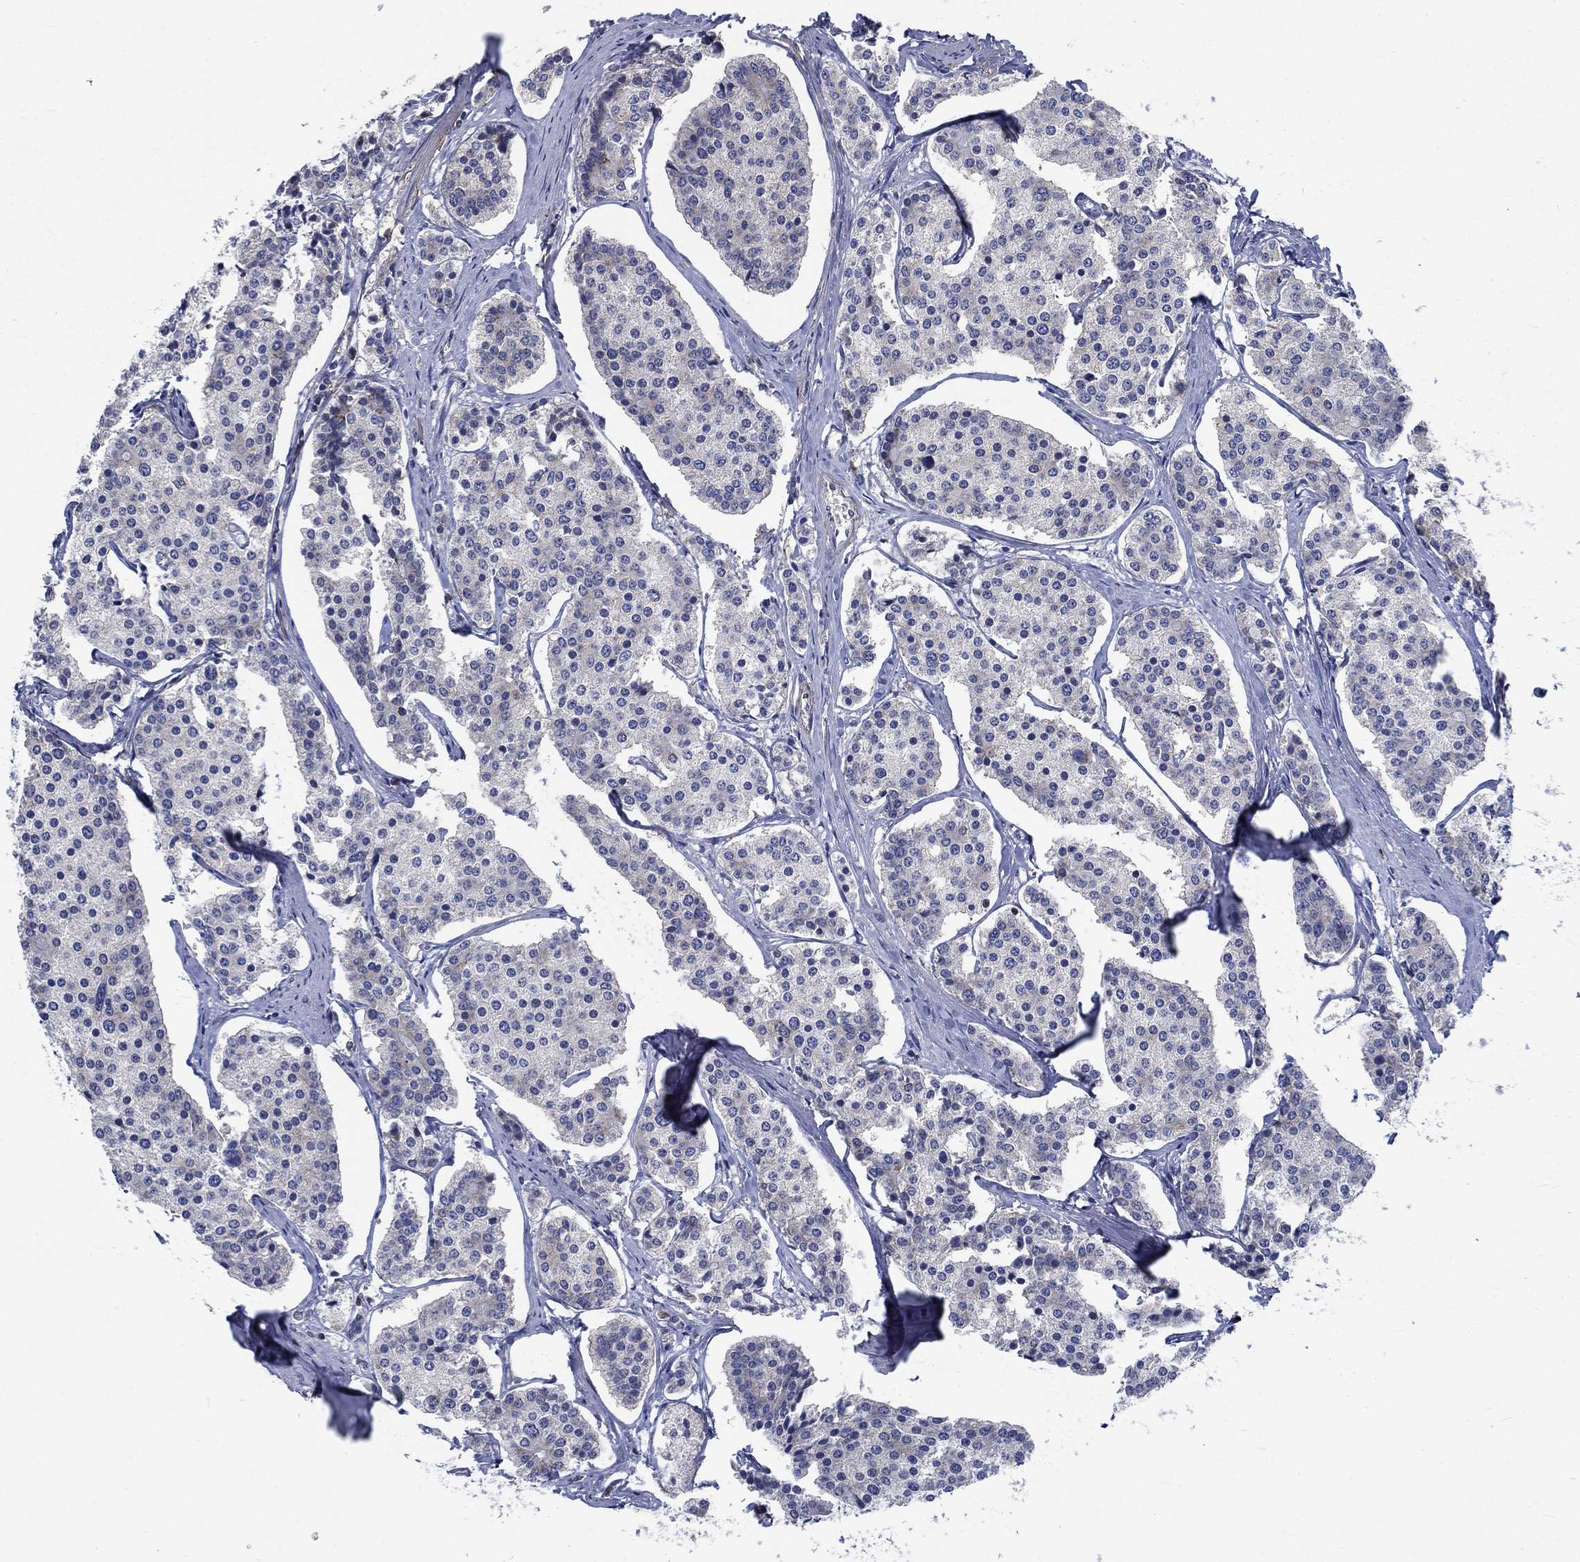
{"staining": {"intensity": "negative", "quantity": "none", "location": "none"}, "tissue": "carcinoid", "cell_type": "Tumor cells", "image_type": "cancer", "snomed": [{"axis": "morphology", "description": "Carcinoid, malignant, NOS"}, {"axis": "topography", "description": "Small intestine"}], "caption": "Immunohistochemistry histopathology image of neoplastic tissue: carcinoid stained with DAB (3,3'-diaminobenzidine) reveals no significant protein positivity in tumor cells.", "gene": "MMP24", "patient": {"sex": "female", "age": 65}}